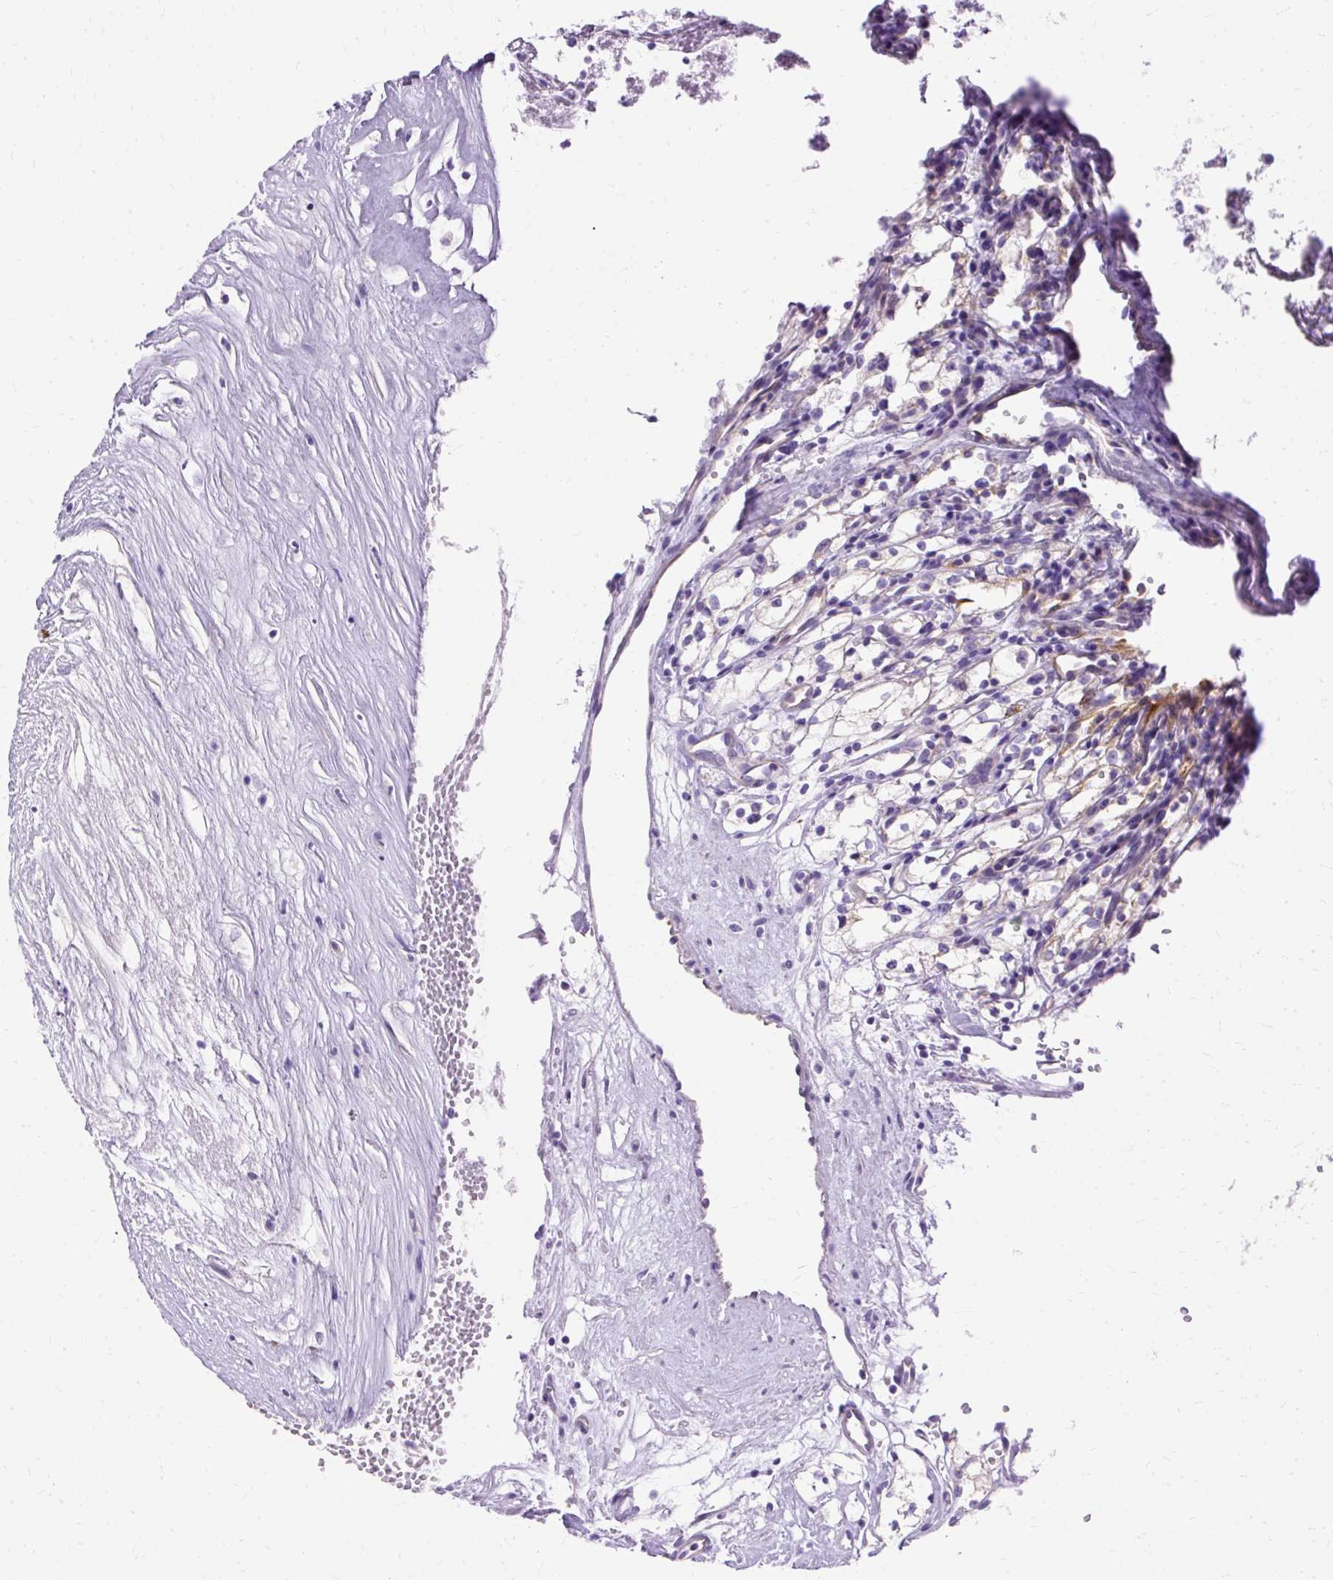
{"staining": {"intensity": "negative", "quantity": "none", "location": "none"}, "tissue": "renal cancer", "cell_type": "Tumor cells", "image_type": "cancer", "snomed": [{"axis": "morphology", "description": "Adenocarcinoma, NOS"}, {"axis": "topography", "description": "Kidney"}], "caption": "An immunohistochemistry image of adenocarcinoma (renal) is shown. There is no staining in tumor cells of adenocarcinoma (renal).", "gene": "MYO6", "patient": {"sex": "male", "age": 59}}